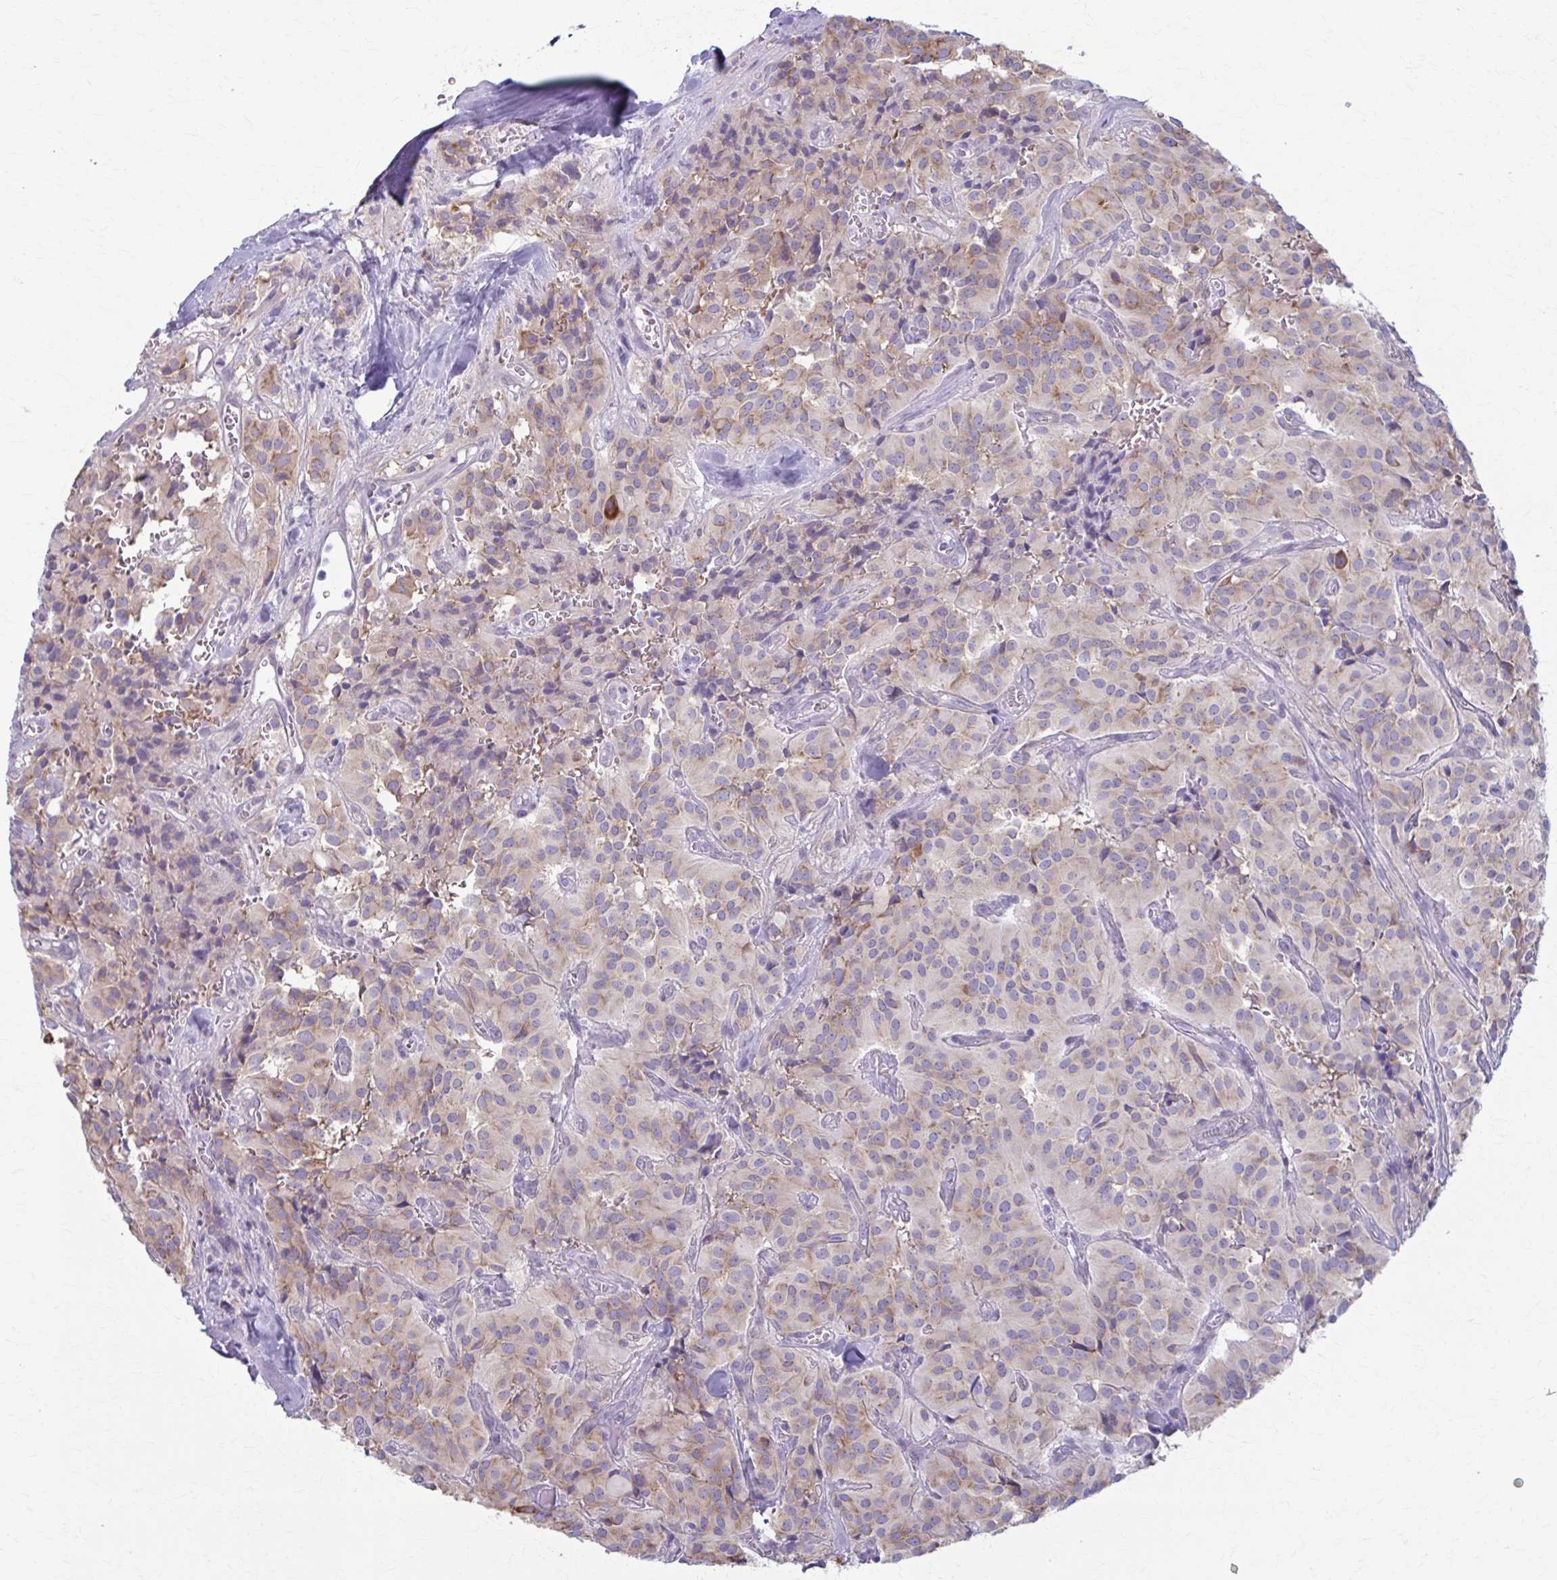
{"staining": {"intensity": "weak", "quantity": "25%-75%", "location": "cytoplasmic/membranous"}, "tissue": "glioma", "cell_type": "Tumor cells", "image_type": "cancer", "snomed": [{"axis": "morphology", "description": "Glioma, malignant, Low grade"}, {"axis": "topography", "description": "Brain"}], "caption": "Glioma tissue displays weak cytoplasmic/membranous expression in approximately 25%-75% of tumor cells (DAB (3,3'-diaminobenzidine) = brown stain, brightfield microscopy at high magnification).", "gene": "PRKRA", "patient": {"sex": "male", "age": 42}}